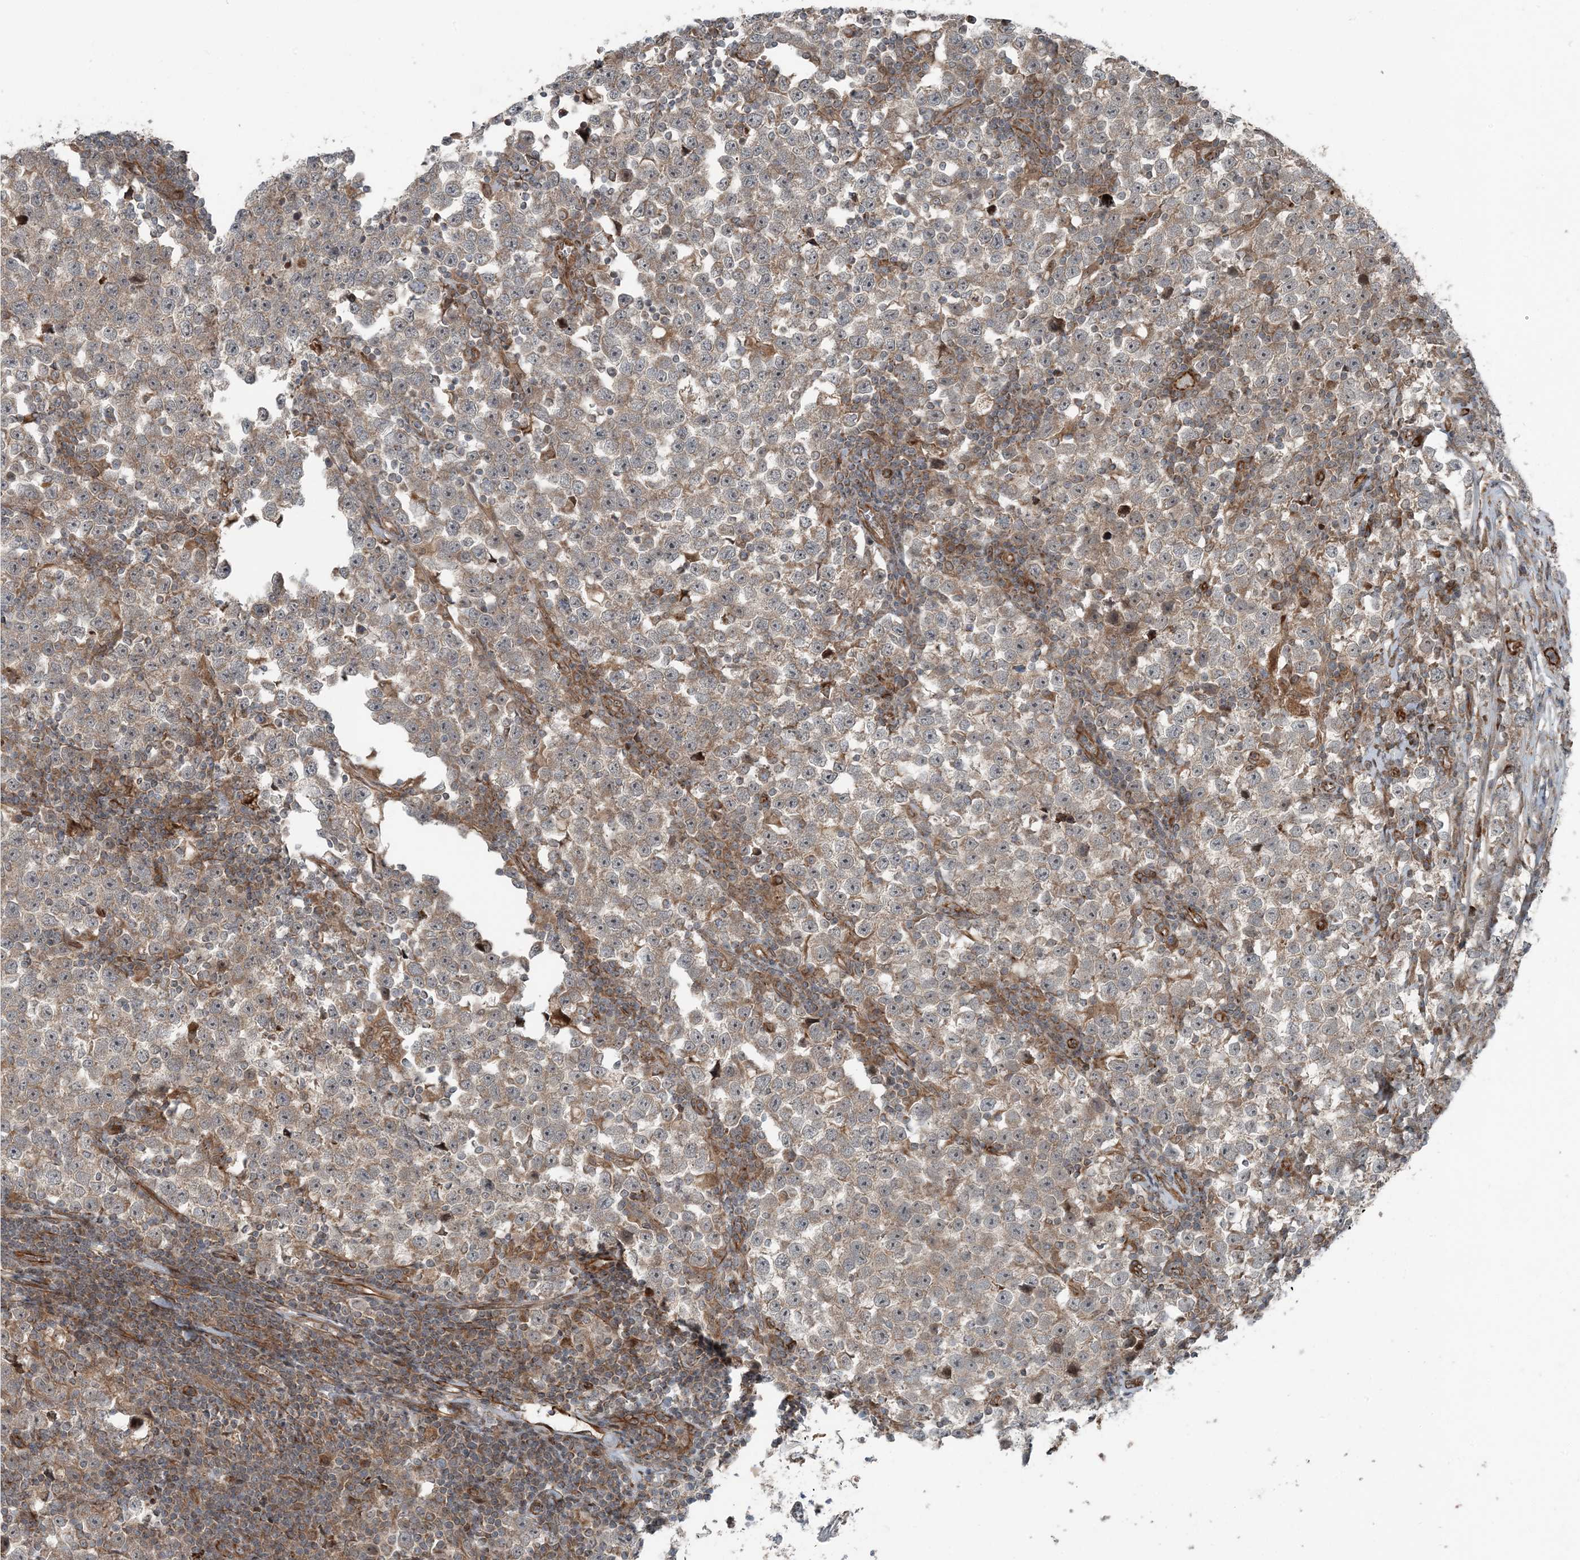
{"staining": {"intensity": "weak", "quantity": ">75%", "location": "cytoplasmic/membranous"}, "tissue": "testis cancer", "cell_type": "Tumor cells", "image_type": "cancer", "snomed": [{"axis": "morphology", "description": "Normal tissue, NOS"}, {"axis": "morphology", "description": "Seminoma, NOS"}, {"axis": "topography", "description": "Testis"}], "caption": "Immunohistochemical staining of human seminoma (testis) demonstrates low levels of weak cytoplasmic/membranous protein expression in about >75% of tumor cells. (Stains: DAB in brown, nuclei in blue, Microscopy: brightfield microscopy at high magnification).", "gene": "EDEM2", "patient": {"sex": "male", "age": 43}}